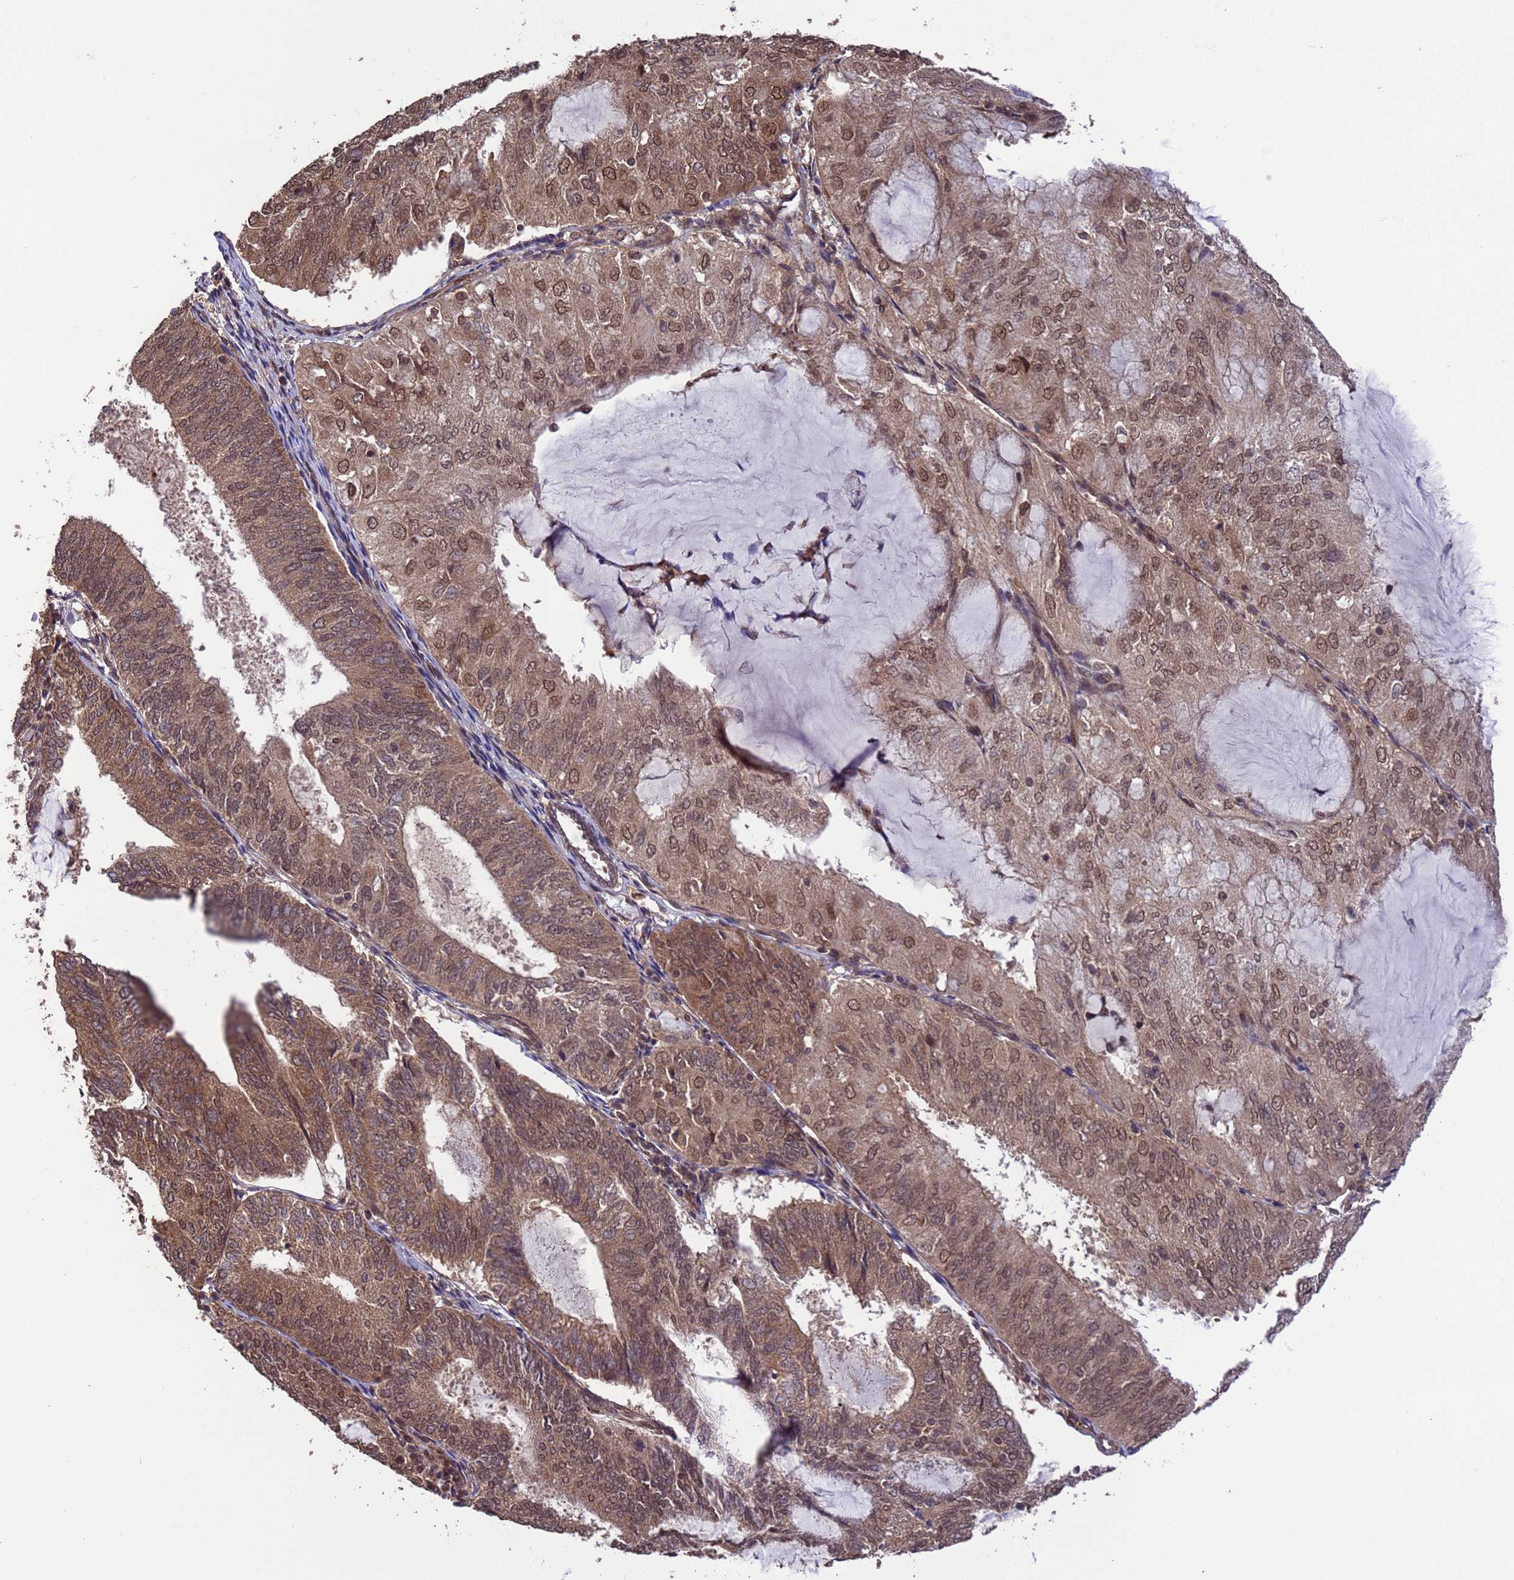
{"staining": {"intensity": "moderate", "quantity": ">75%", "location": "cytoplasmic/membranous,nuclear"}, "tissue": "endometrial cancer", "cell_type": "Tumor cells", "image_type": "cancer", "snomed": [{"axis": "morphology", "description": "Adenocarcinoma, NOS"}, {"axis": "topography", "description": "Endometrium"}], "caption": "Immunohistochemical staining of human endometrial adenocarcinoma exhibits medium levels of moderate cytoplasmic/membranous and nuclear positivity in approximately >75% of tumor cells.", "gene": "VSTM4", "patient": {"sex": "female", "age": 81}}